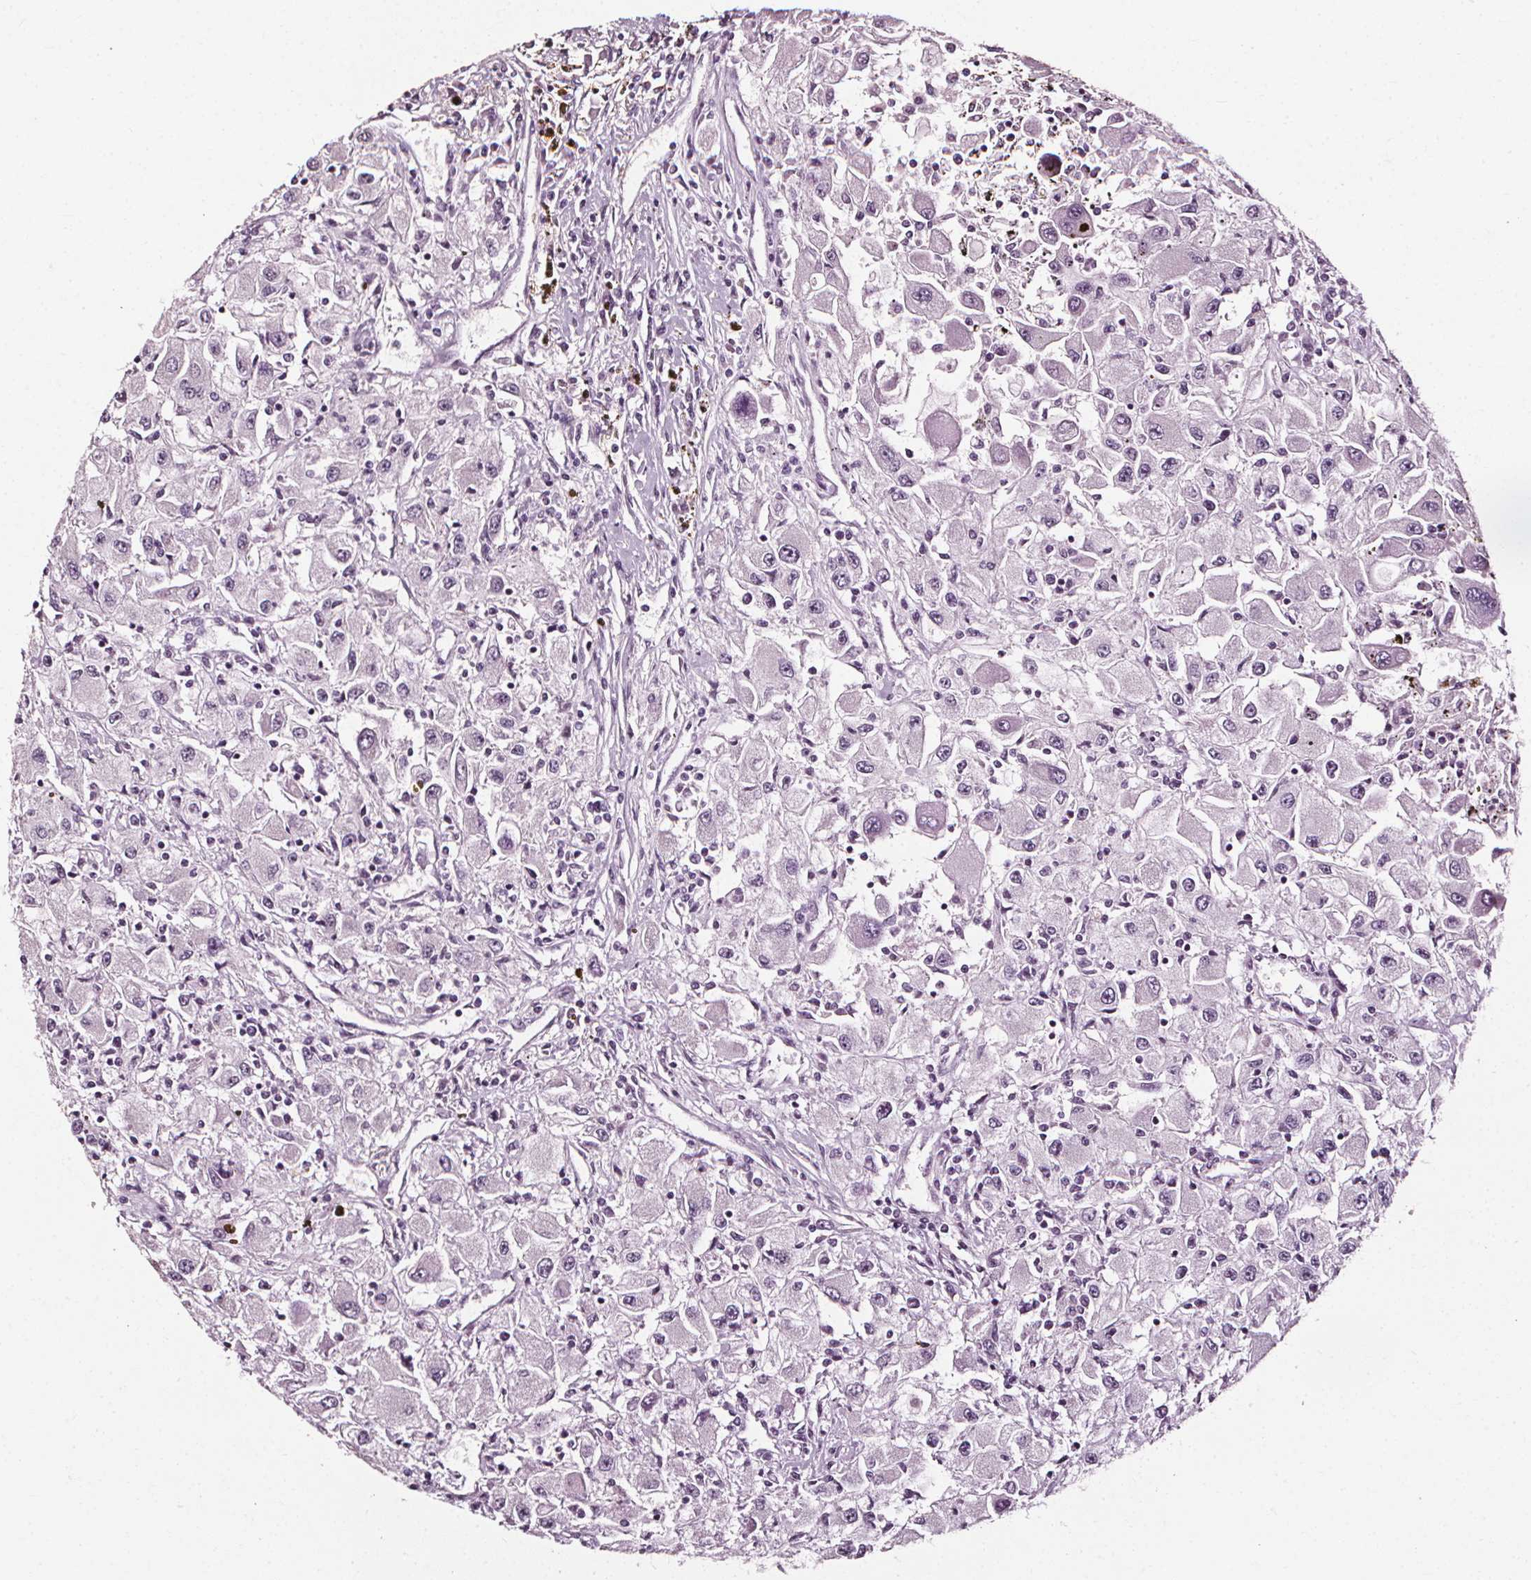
{"staining": {"intensity": "negative", "quantity": "none", "location": "none"}, "tissue": "renal cancer", "cell_type": "Tumor cells", "image_type": "cancer", "snomed": [{"axis": "morphology", "description": "Adenocarcinoma, NOS"}, {"axis": "topography", "description": "Kidney"}], "caption": "Tumor cells are negative for protein expression in human adenocarcinoma (renal).", "gene": "DEFA5", "patient": {"sex": "female", "age": 67}}